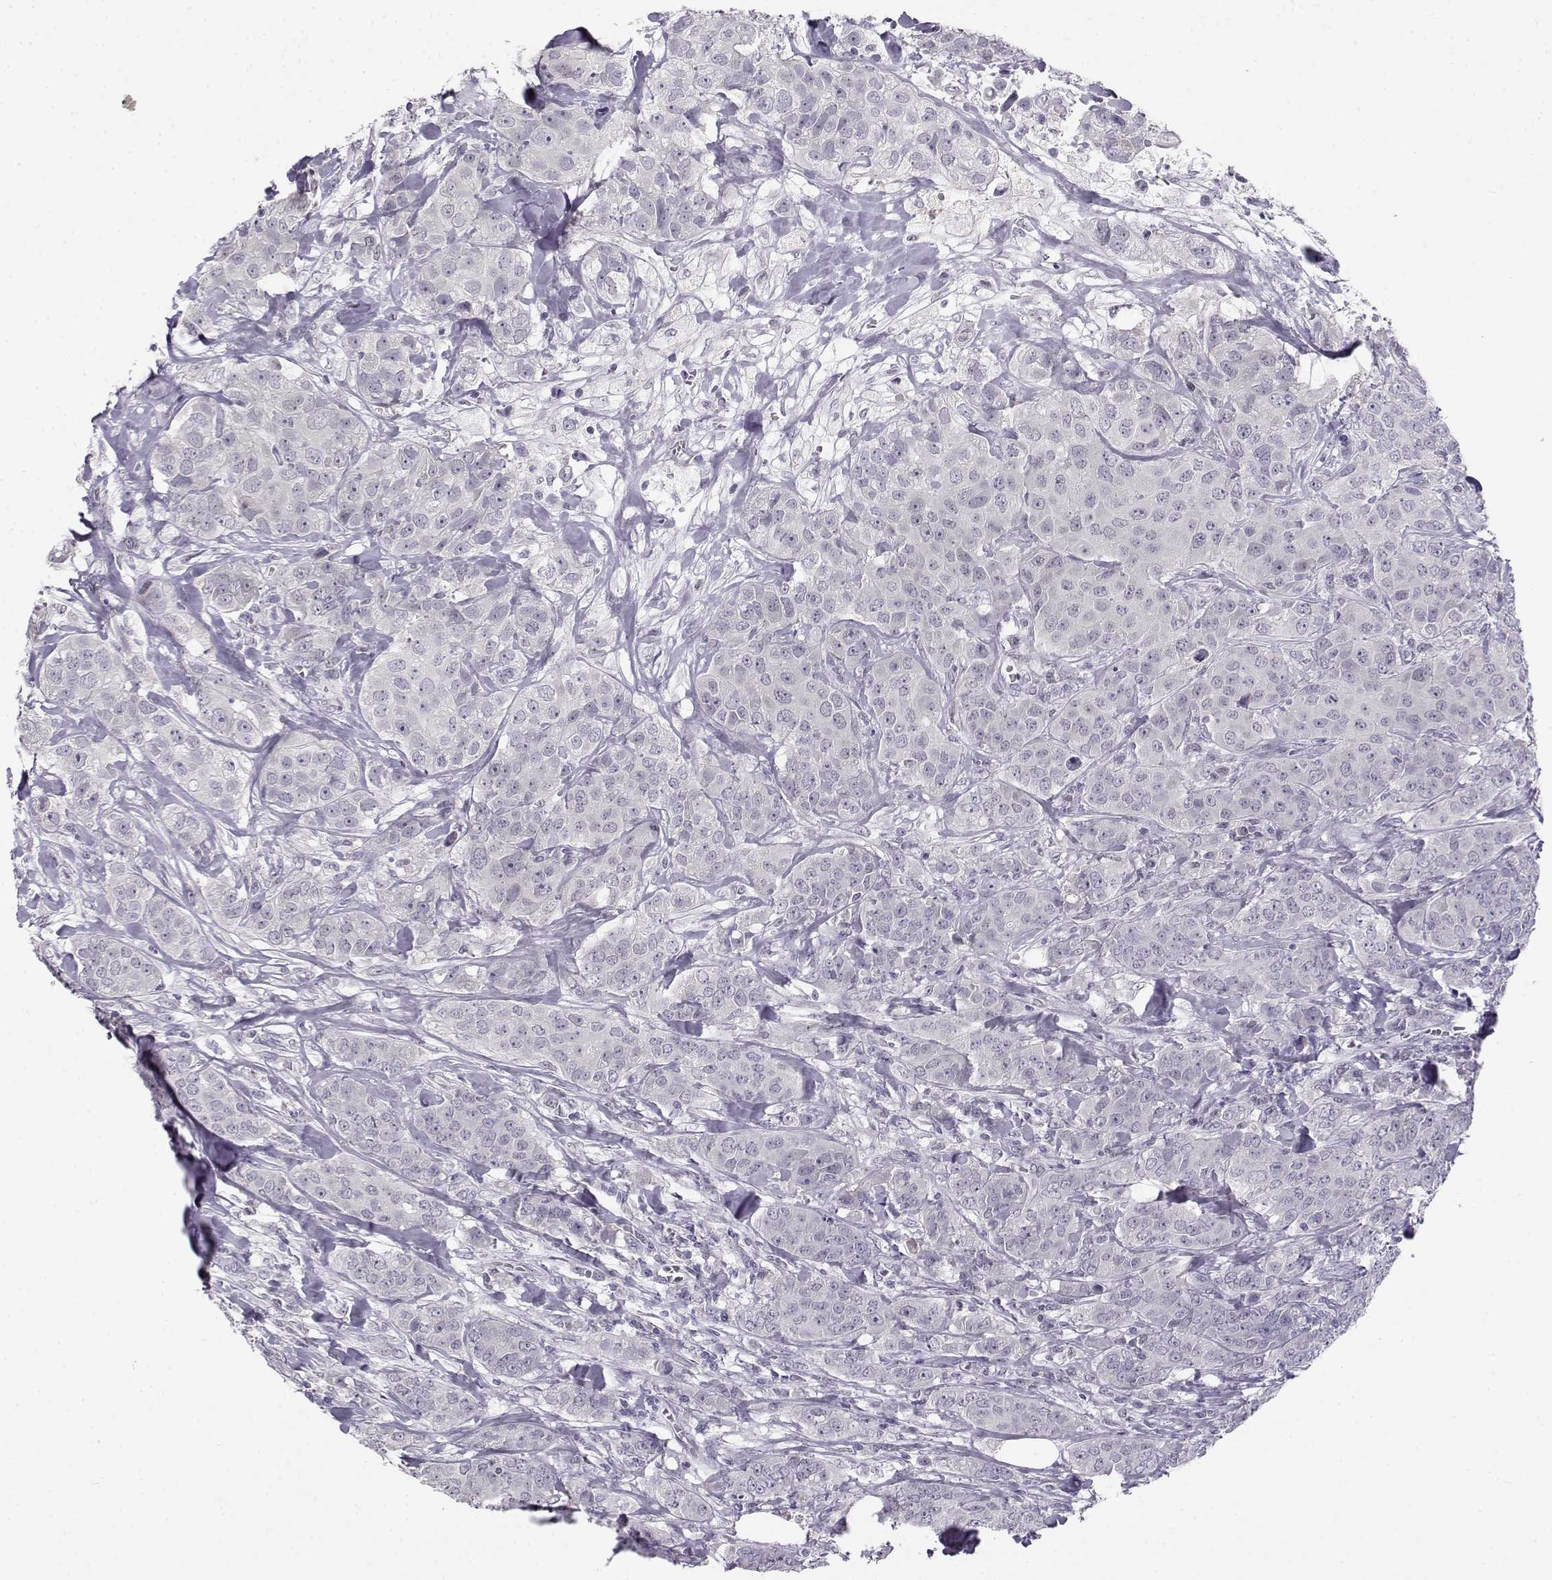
{"staining": {"intensity": "negative", "quantity": "none", "location": "none"}, "tissue": "breast cancer", "cell_type": "Tumor cells", "image_type": "cancer", "snomed": [{"axis": "morphology", "description": "Duct carcinoma"}, {"axis": "topography", "description": "Breast"}], "caption": "Immunohistochemistry (IHC) image of infiltrating ductal carcinoma (breast) stained for a protein (brown), which displays no positivity in tumor cells.", "gene": "C16orf86", "patient": {"sex": "female", "age": 43}}